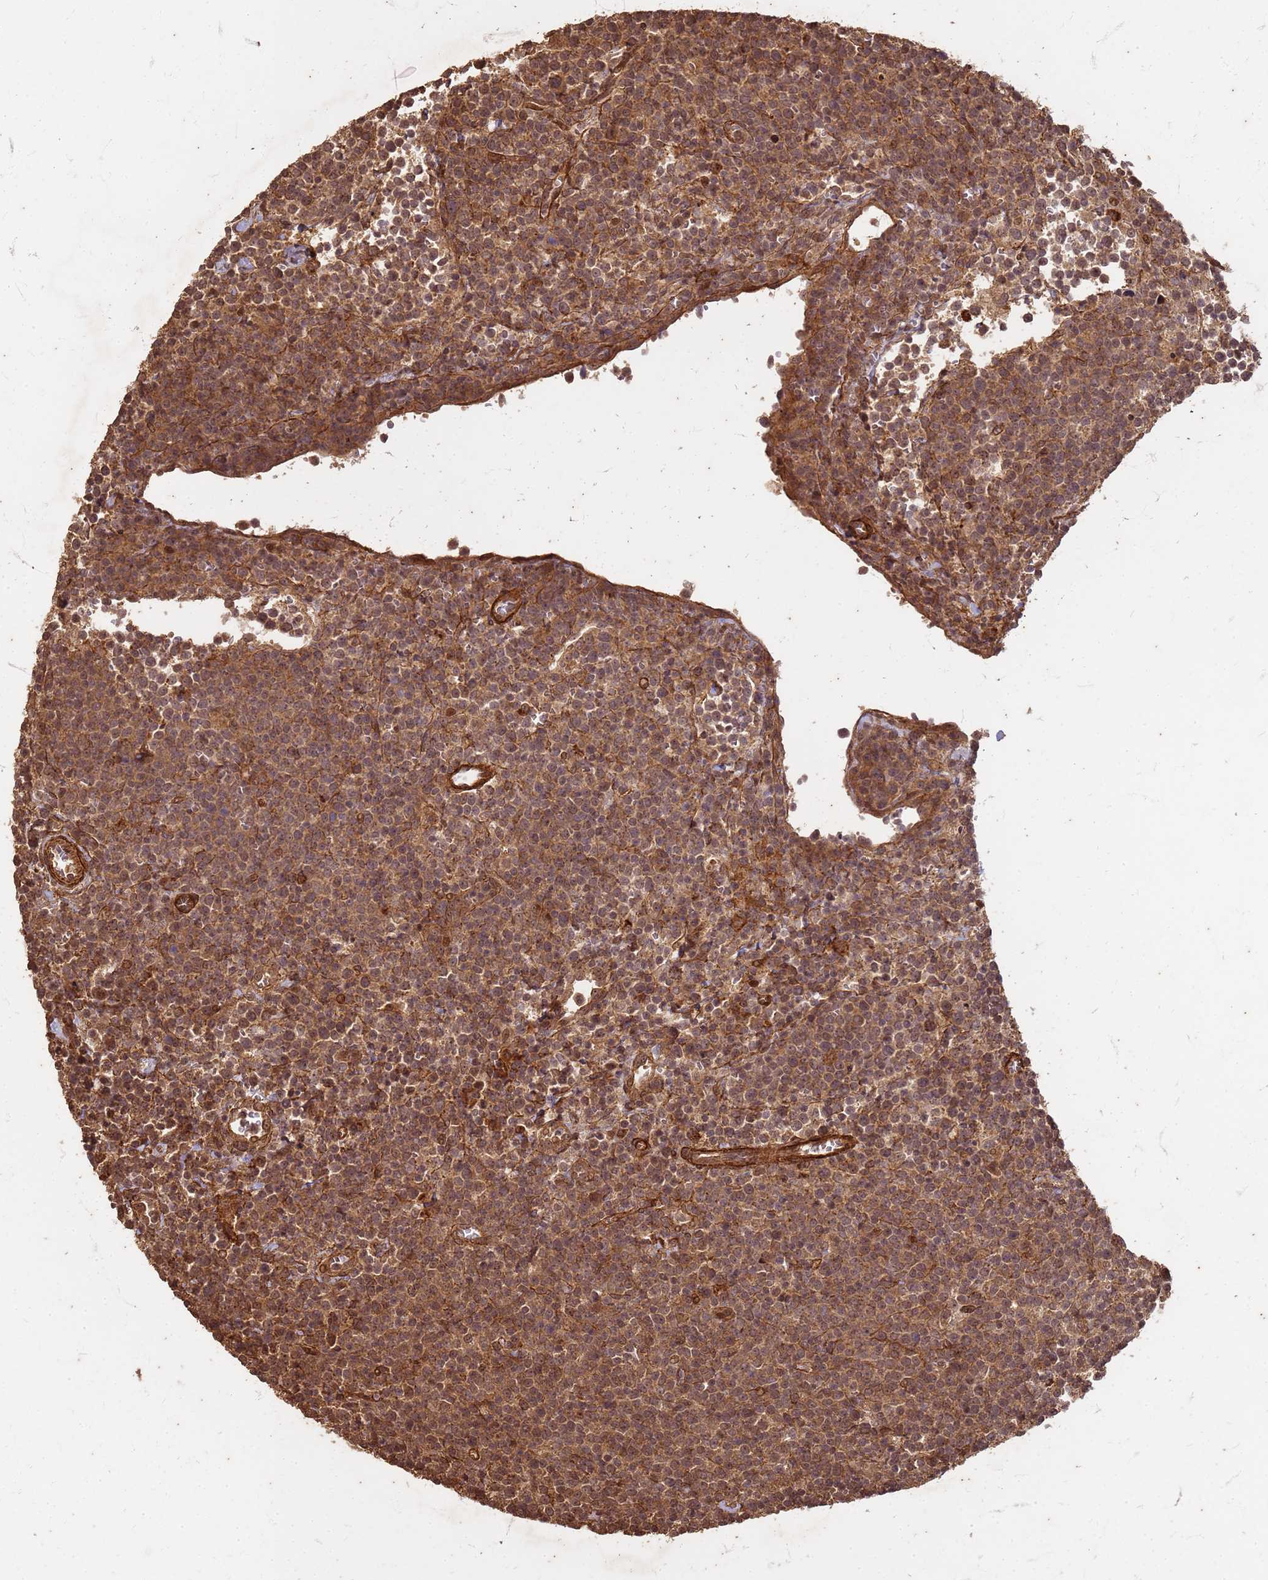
{"staining": {"intensity": "moderate", "quantity": "25%-75%", "location": "cytoplasmic/membranous,nuclear"}, "tissue": "lymphoma", "cell_type": "Tumor cells", "image_type": "cancer", "snomed": [{"axis": "morphology", "description": "Malignant lymphoma, non-Hodgkin's type, High grade"}, {"axis": "topography", "description": "Lymph node"}], "caption": "This is a photomicrograph of IHC staining of malignant lymphoma, non-Hodgkin's type (high-grade), which shows moderate expression in the cytoplasmic/membranous and nuclear of tumor cells.", "gene": "KIF26A", "patient": {"sex": "male", "age": 61}}